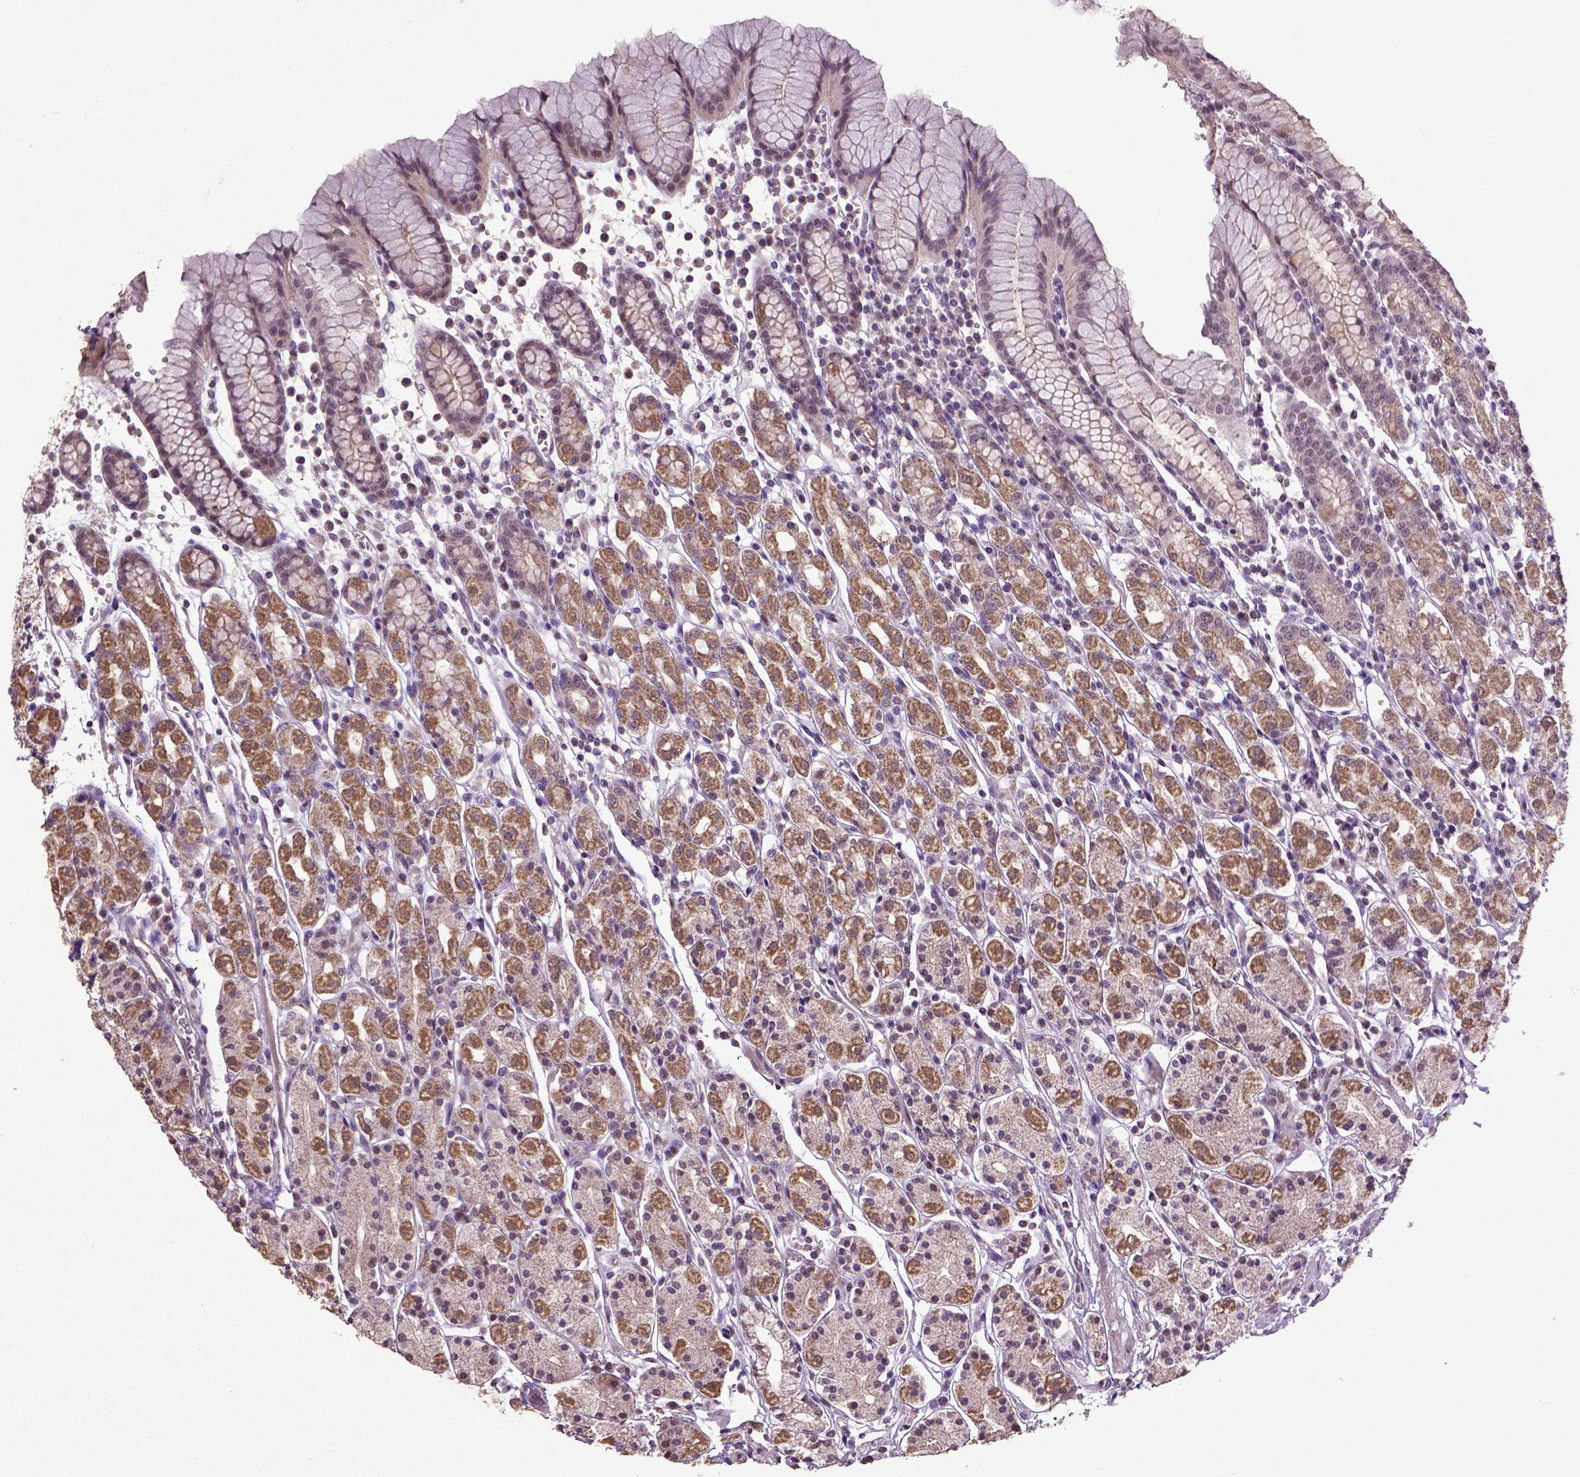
{"staining": {"intensity": "moderate", "quantity": "25%-75%", "location": "cytoplasmic/membranous,nuclear"}, "tissue": "stomach", "cell_type": "Glandular cells", "image_type": "normal", "snomed": [{"axis": "morphology", "description": "Normal tissue, NOS"}, {"axis": "topography", "description": "Stomach, upper"}, {"axis": "topography", "description": "Stomach"}], "caption": "IHC image of benign stomach: stomach stained using immunohistochemistry (IHC) shows medium levels of moderate protein expression localized specifically in the cytoplasmic/membranous,nuclear of glandular cells, appearing as a cytoplasmic/membranous,nuclear brown color.", "gene": "UBA3", "patient": {"sex": "male", "age": 62}}